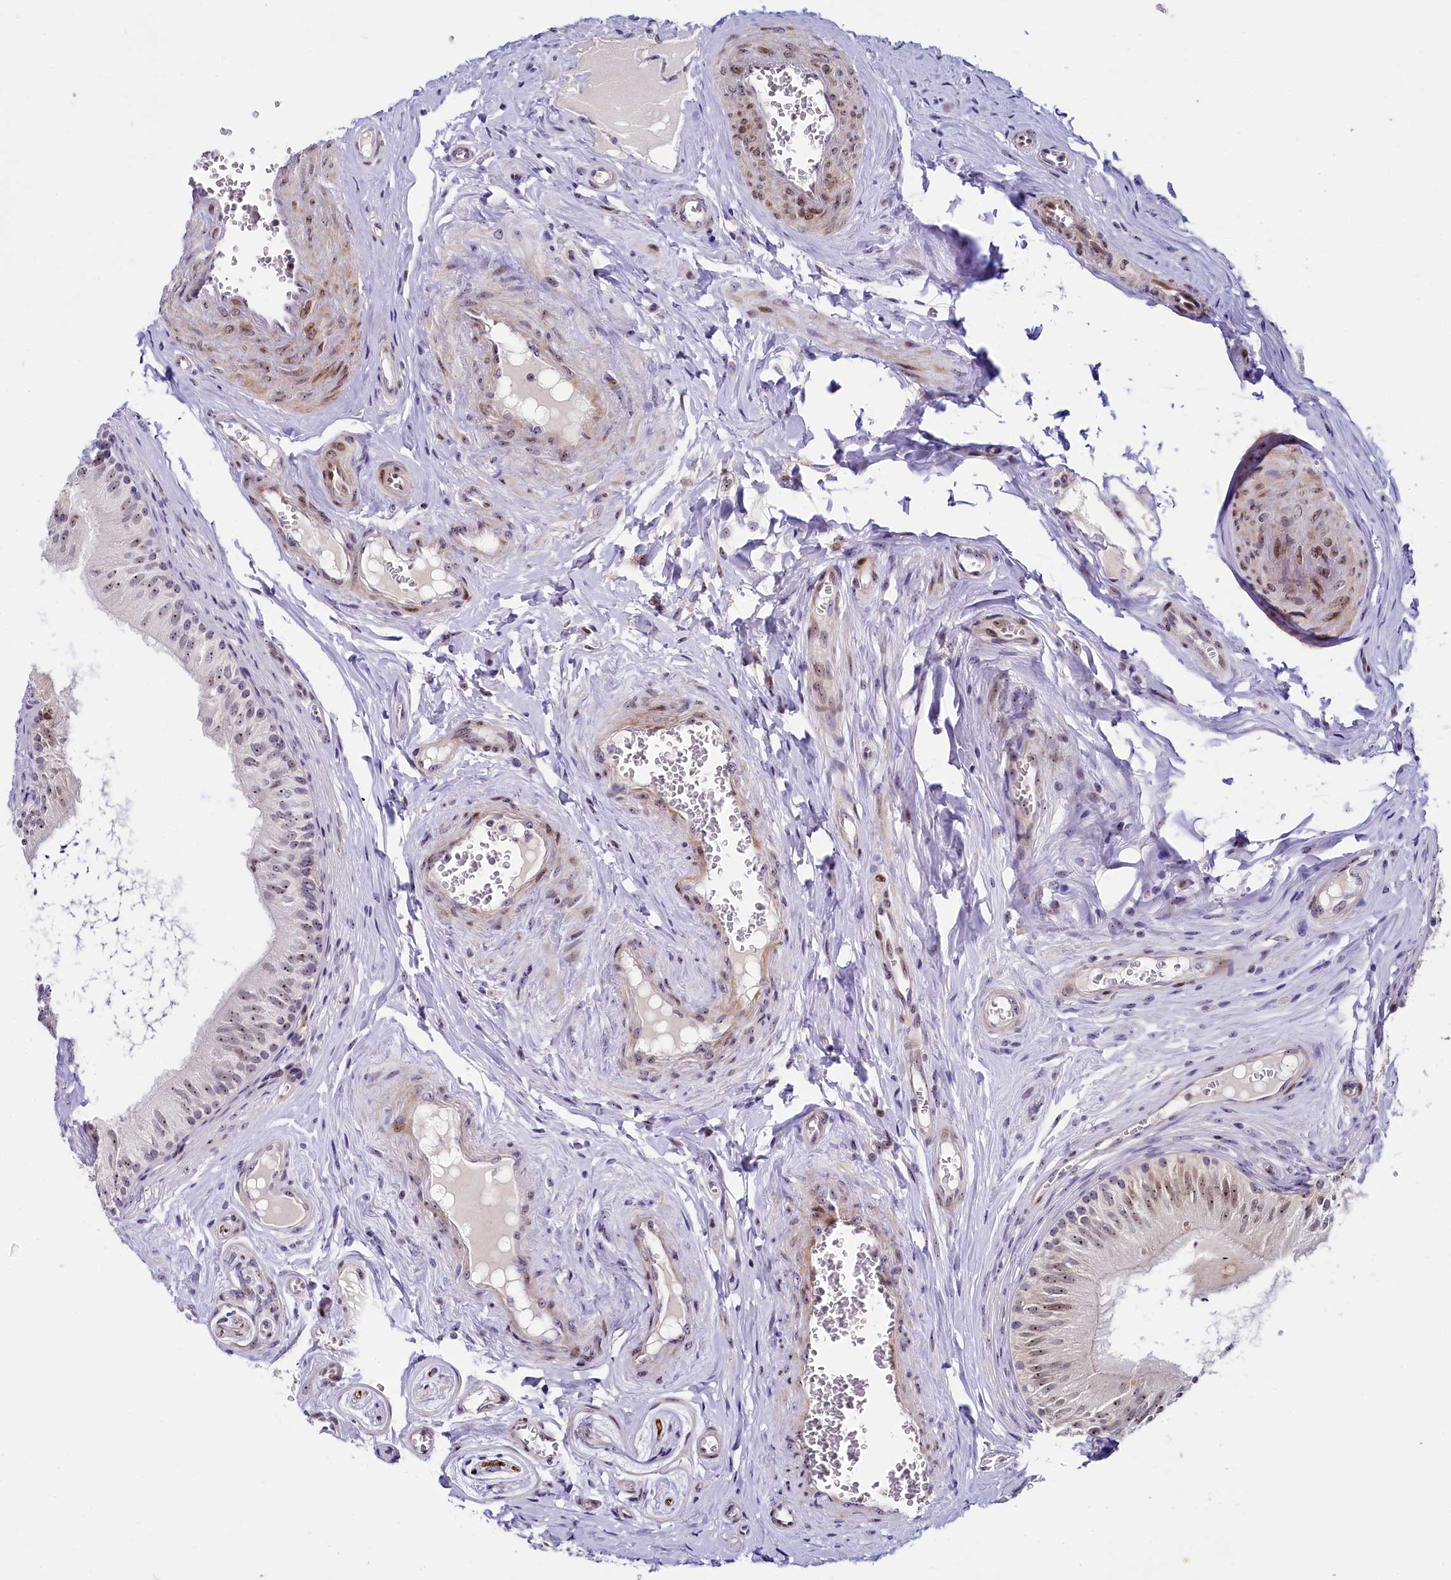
{"staining": {"intensity": "moderate", "quantity": "25%-75%", "location": "cytoplasmic/membranous,nuclear"}, "tissue": "epididymis", "cell_type": "Glandular cells", "image_type": "normal", "snomed": [{"axis": "morphology", "description": "Normal tissue, NOS"}, {"axis": "topography", "description": "Epididymis"}], "caption": "Immunohistochemistry (IHC) (DAB) staining of normal epididymis reveals moderate cytoplasmic/membranous,nuclear protein staining in about 25%-75% of glandular cells. Immunohistochemistry stains the protein in brown and the nuclei are stained blue.", "gene": "TCOF1", "patient": {"sex": "male", "age": 46}}